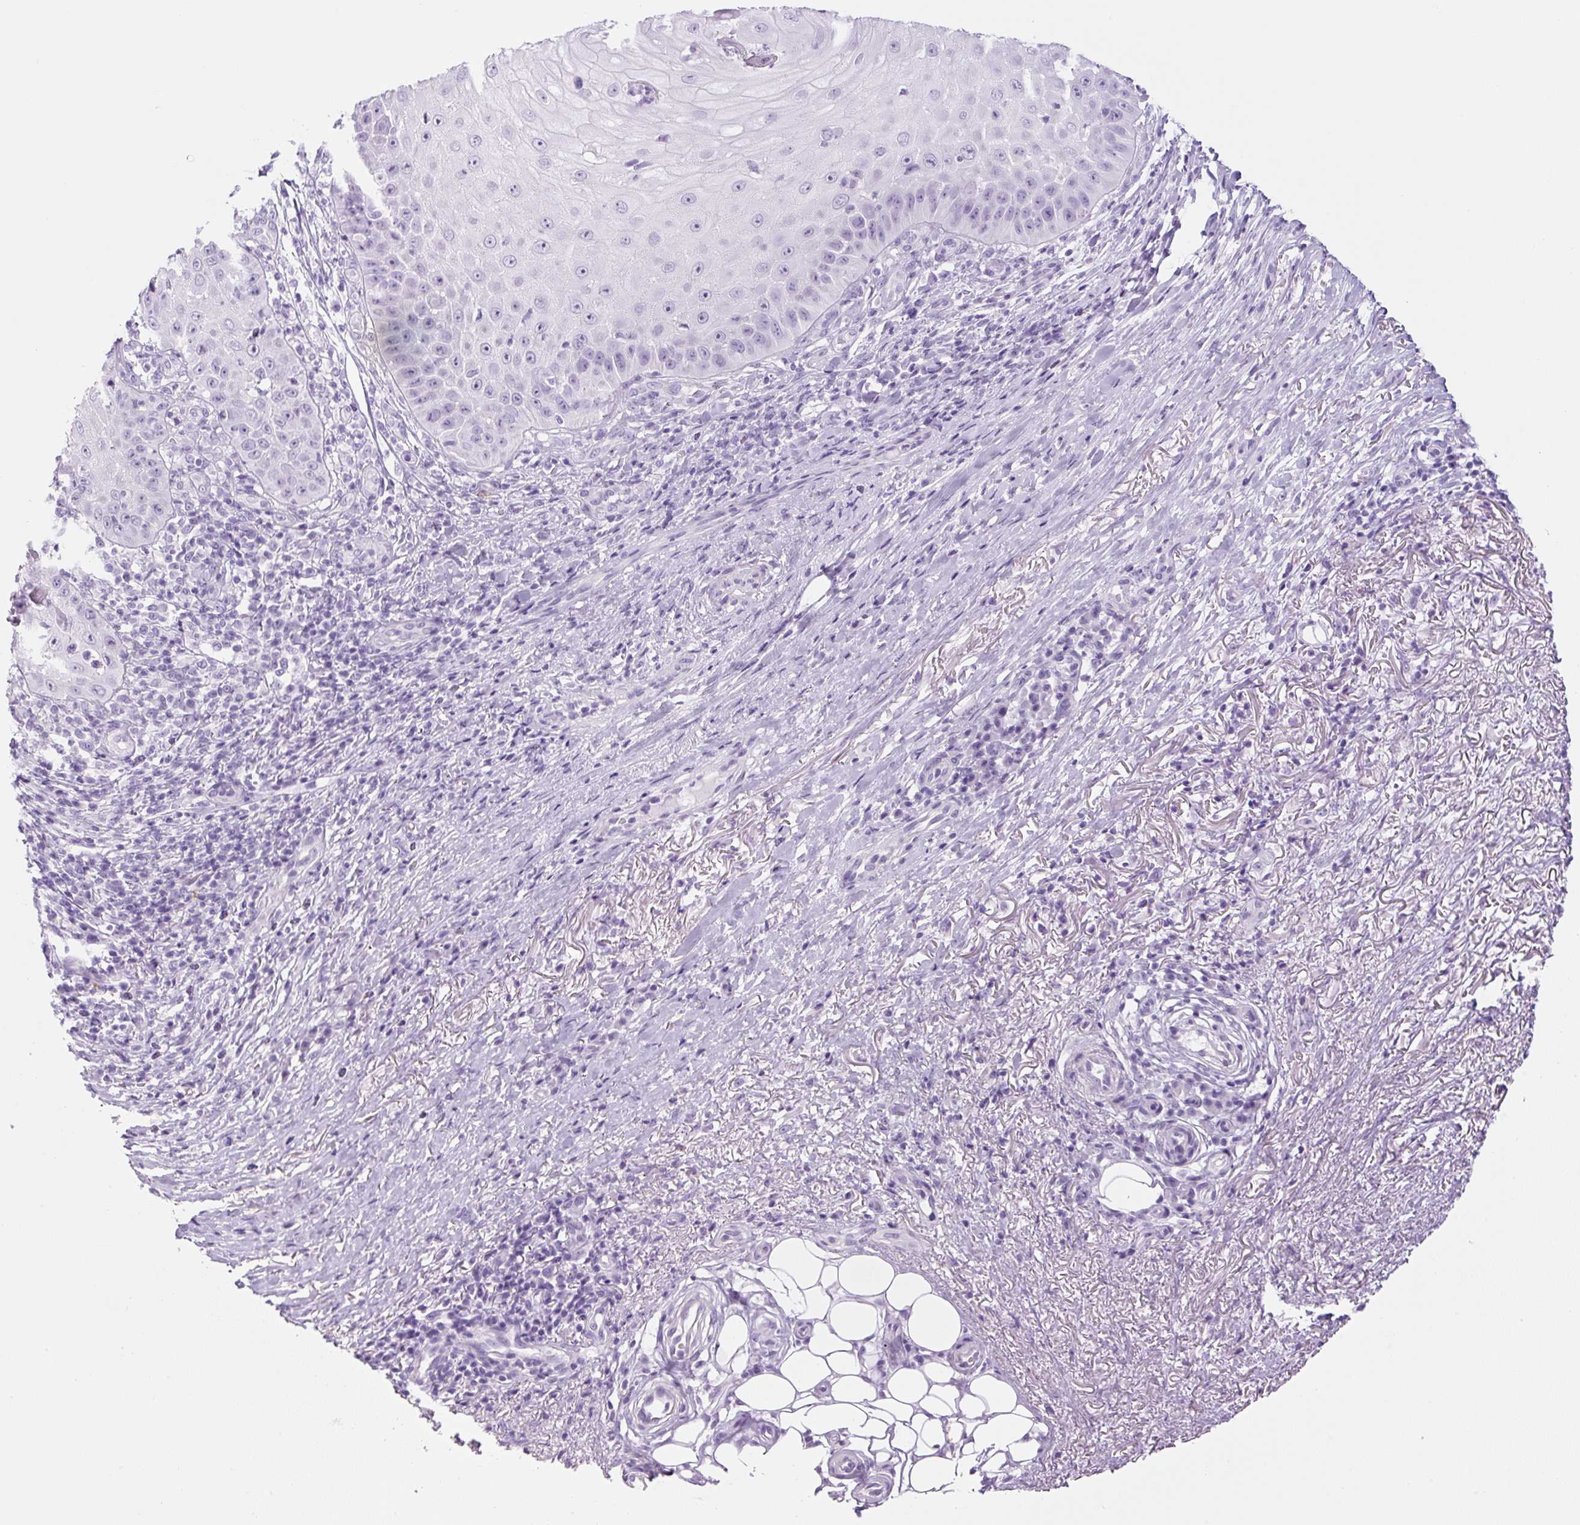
{"staining": {"intensity": "negative", "quantity": "none", "location": "none"}, "tissue": "skin cancer", "cell_type": "Tumor cells", "image_type": "cancer", "snomed": [{"axis": "morphology", "description": "Squamous cell carcinoma, NOS"}, {"axis": "topography", "description": "Skin"}], "caption": "IHC histopathology image of neoplastic tissue: human skin cancer stained with DAB reveals no significant protein positivity in tumor cells.", "gene": "TMEM151B", "patient": {"sex": "male", "age": 70}}